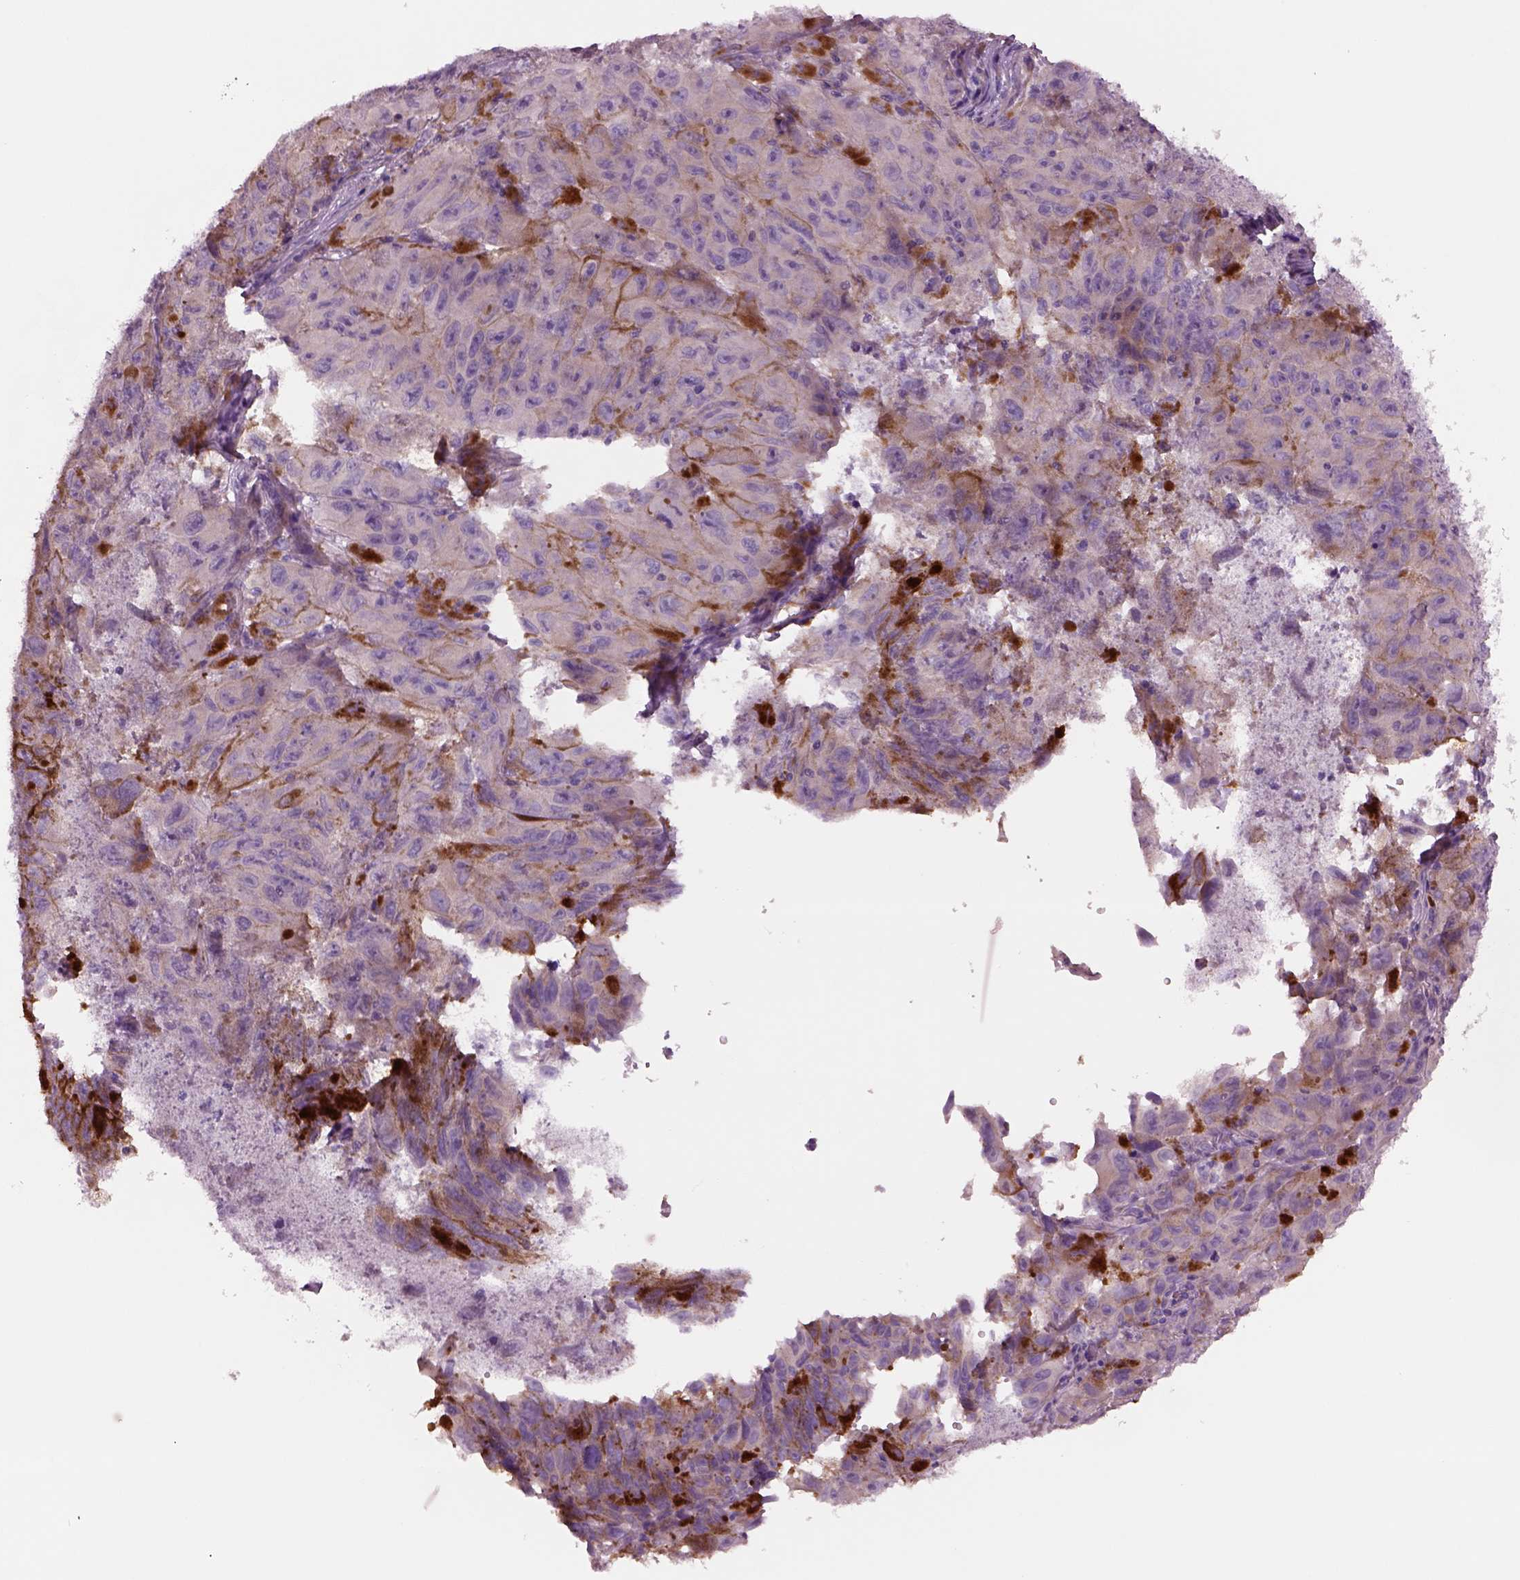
{"staining": {"intensity": "negative", "quantity": "none", "location": "none"}, "tissue": "melanoma", "cell_type": "Tumor cells", "image_type": "cancer", "snomed": [{"axis": "morphology", "description": "Malignant melanoma, NOS"}, {"axis": "topography", "description": "Vulva, labia, clitoris and Bartholin´s gland, NO"}], "caption": "A photomicrograph of malignant melanoma stained for a protein displays no brown staining in tumor cells.", "gene": "PLPP7", "patient": {"sex": "female", "age": 75}}